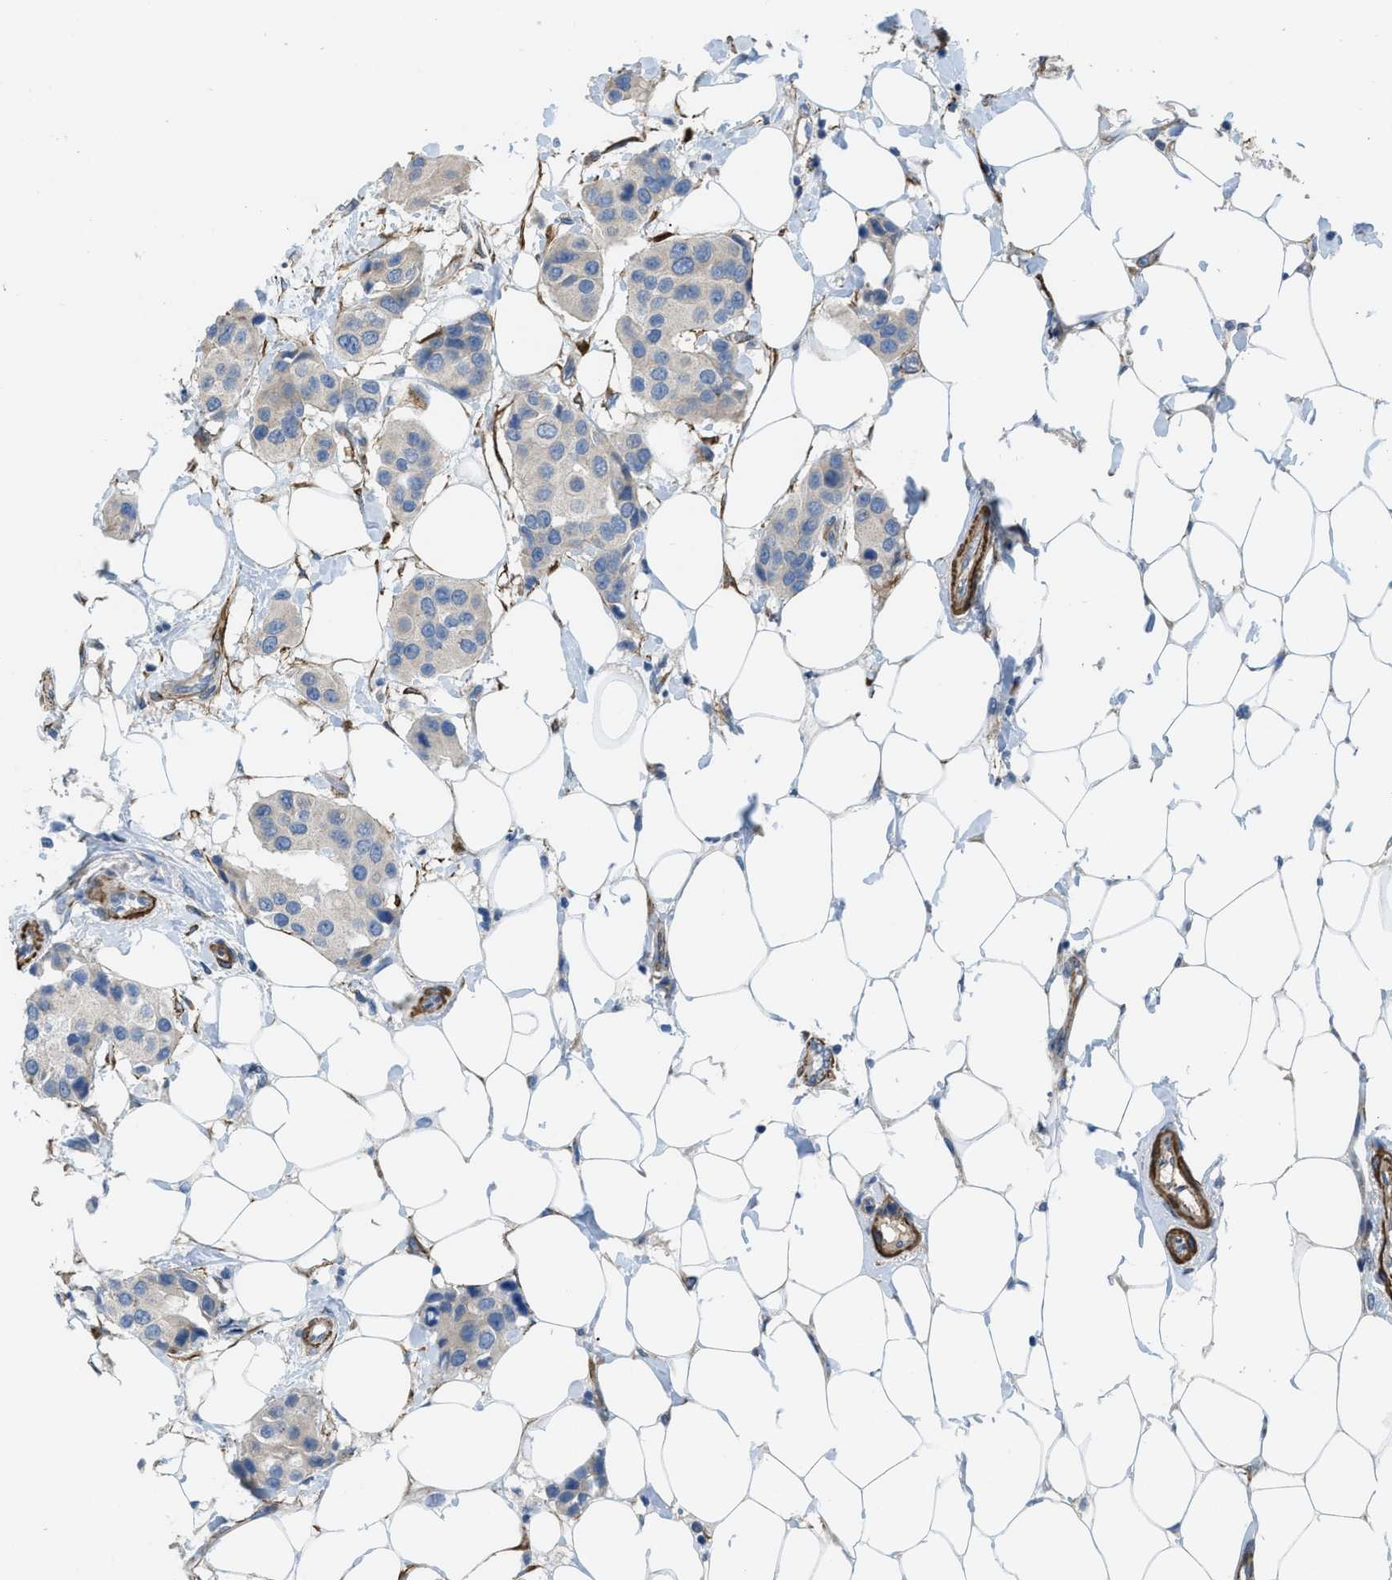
{"staining": {"intensity": "weak", "quantity": "<25%", "location": "cytoplasmic/membranous"}, "tissue": "breast cancer", "cell_type": "Tumor cells", "image_type": "cancer", "snomed": [{"axis": "morphology", "description": "Normal tissue, NOS"}, {"axis": "morphology", "description": "Duct carcinoma"}, {"axis": "topography", "description": "Breast"}], "caption": "Human breast invasive ductal carcinoma stained for a protein using IHC exhibits no positivity in tumor cells.", "gene": "BMPR1A", "patient": {"sex": "female", "age": 39}}